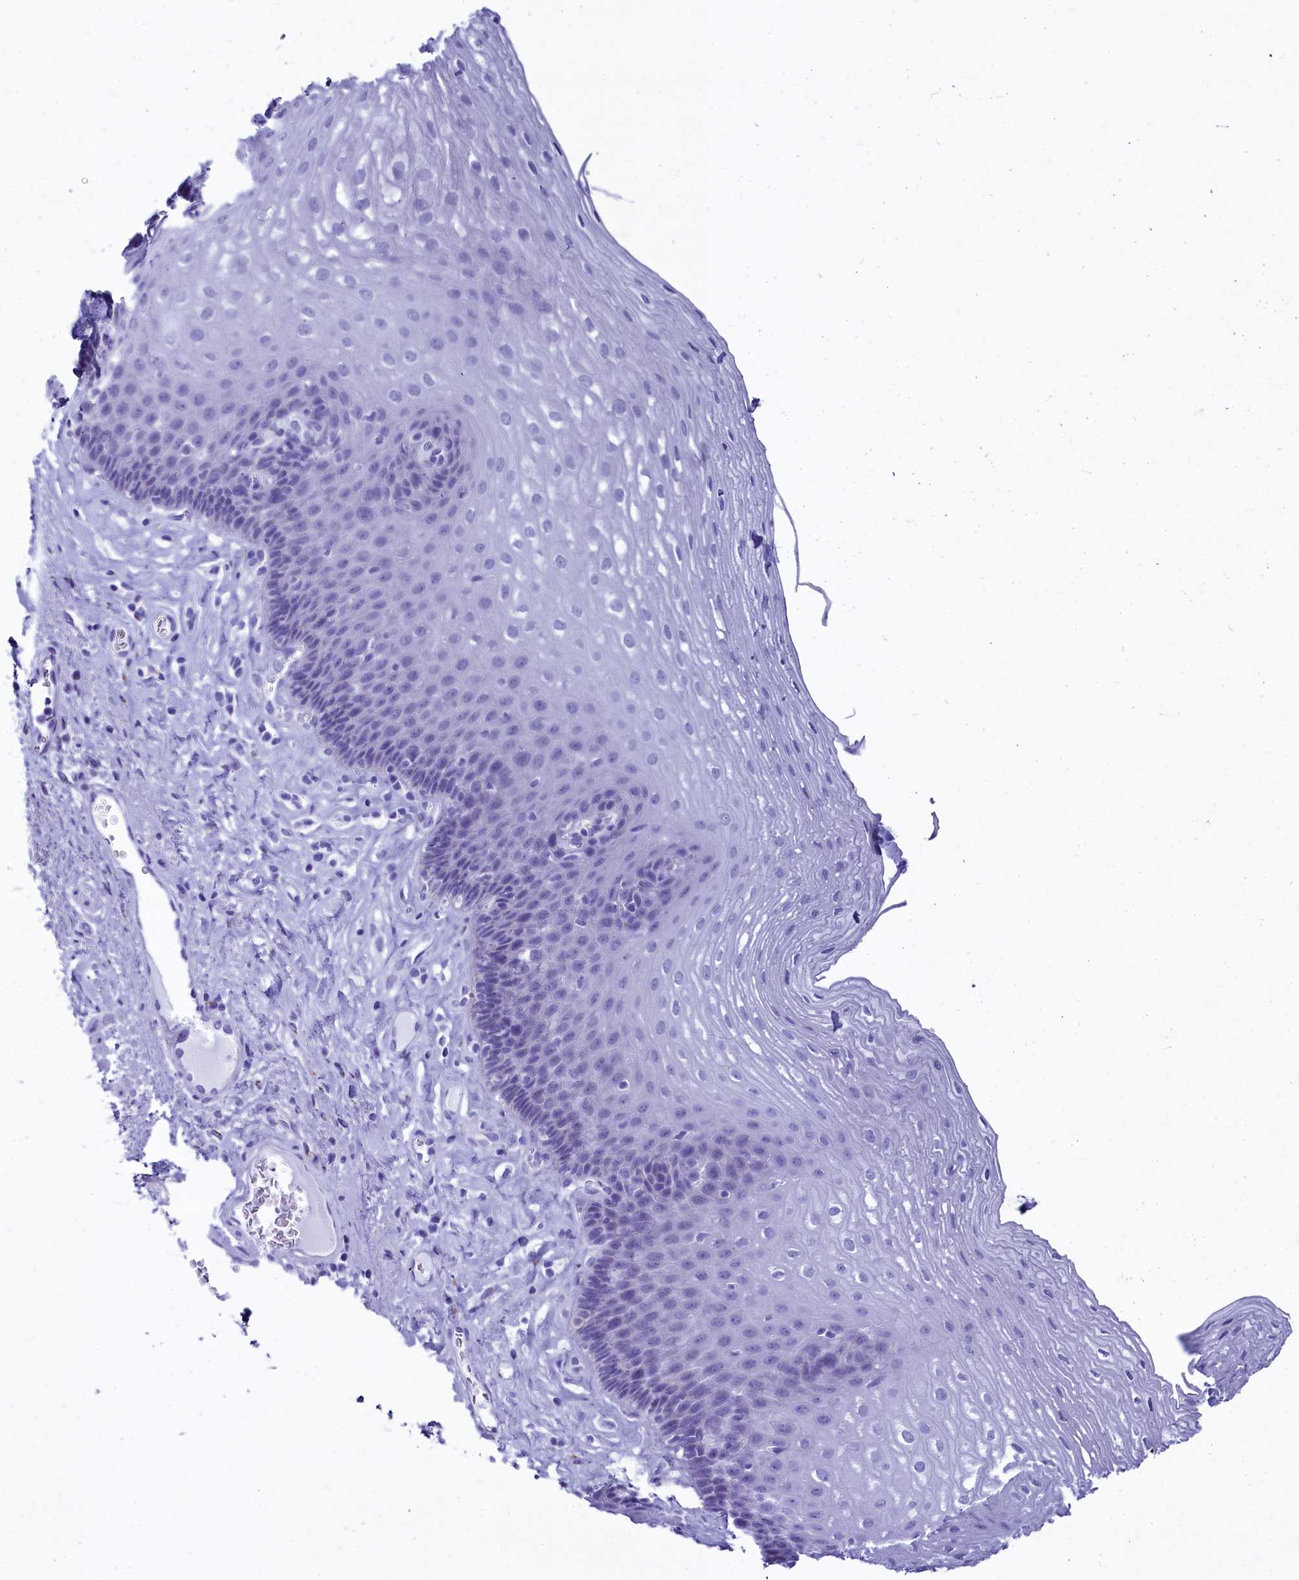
{"staining": {"intensity": "negative", "quantity": "none", "location": "none"}, "tissue": "esophagus", "cell_type": "Squamous epithelial cells", "image_type": "normal", "snomed": [{"axis": "morphology", "description": "Normal tissue, NOS"}, {"axis": "topography", "description": "Esophagus"}], "caption": "Immunohistochemistry (IHC) of benign human esophagus displays no expression in squamous epithelial cells. (Stains: DAB (3,3'-diaminobenzidine) immunohistochemistry (IHC) with hematoxylin counter stain, Microscopy: brightfield microscopy at high magnification).", "gene": "AP3B2", "patient": {"sex": "female", "age": 66}}